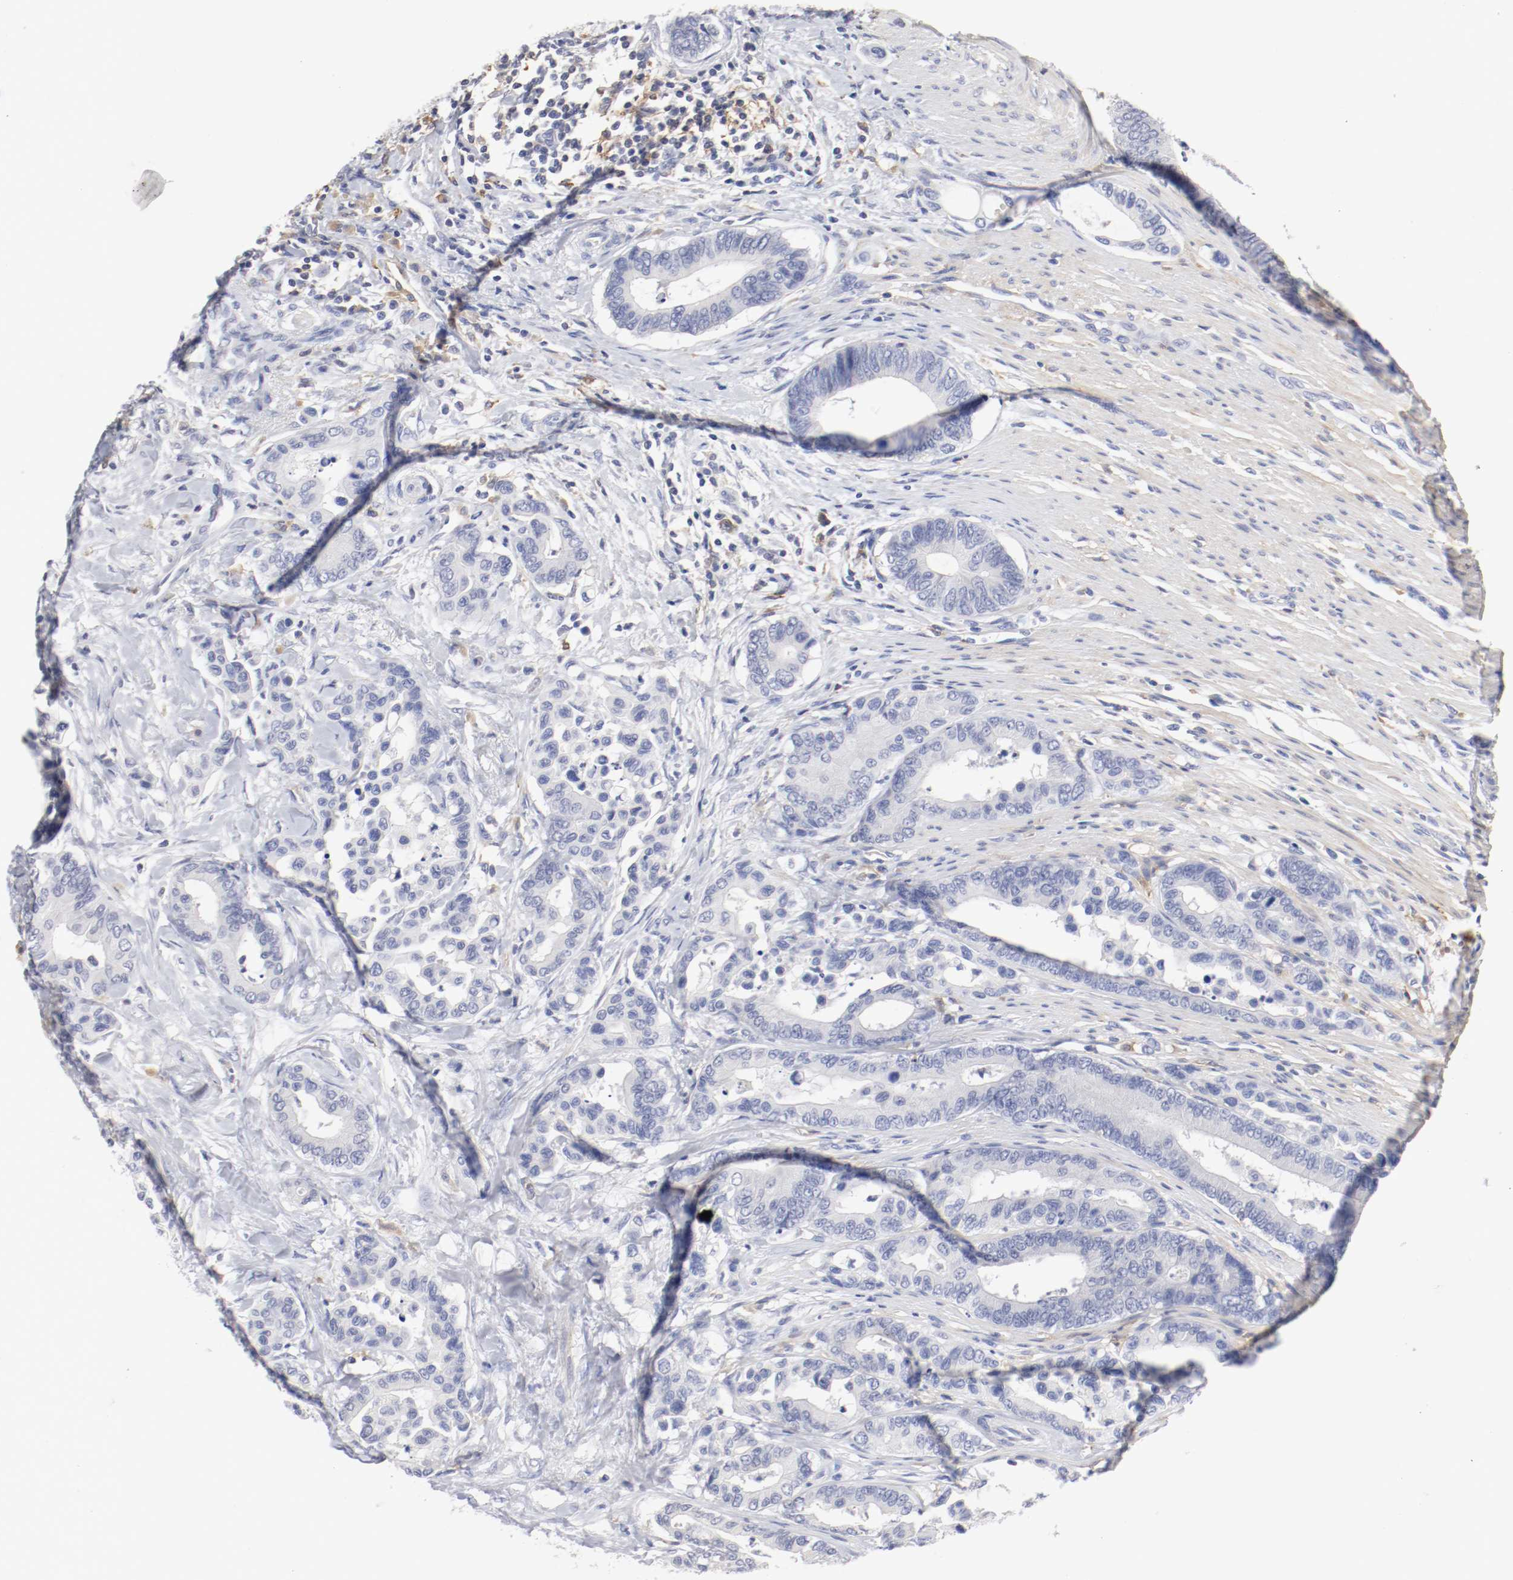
{"staining": {"intensity": "negative", "quantity": "none", "location": "none"}, "tissue": "colorectal cancer", "cell_type": "Tumor cells", "image_type": "cancer", "snomed": [{"axis": "morphology", "description": "Normal tissue, NOS"}, {"axis": "morphology", "description": "Adenocarcinoma, NOS"}, {"axis": "topography", "description": "Colon"}], "caption": "Colorectal cancer was stained to show a protein in brown. There is no significant positivity in tumor cells.", "gene": "FGFBP1", "patient": {"sex": "male", "age": 82}}